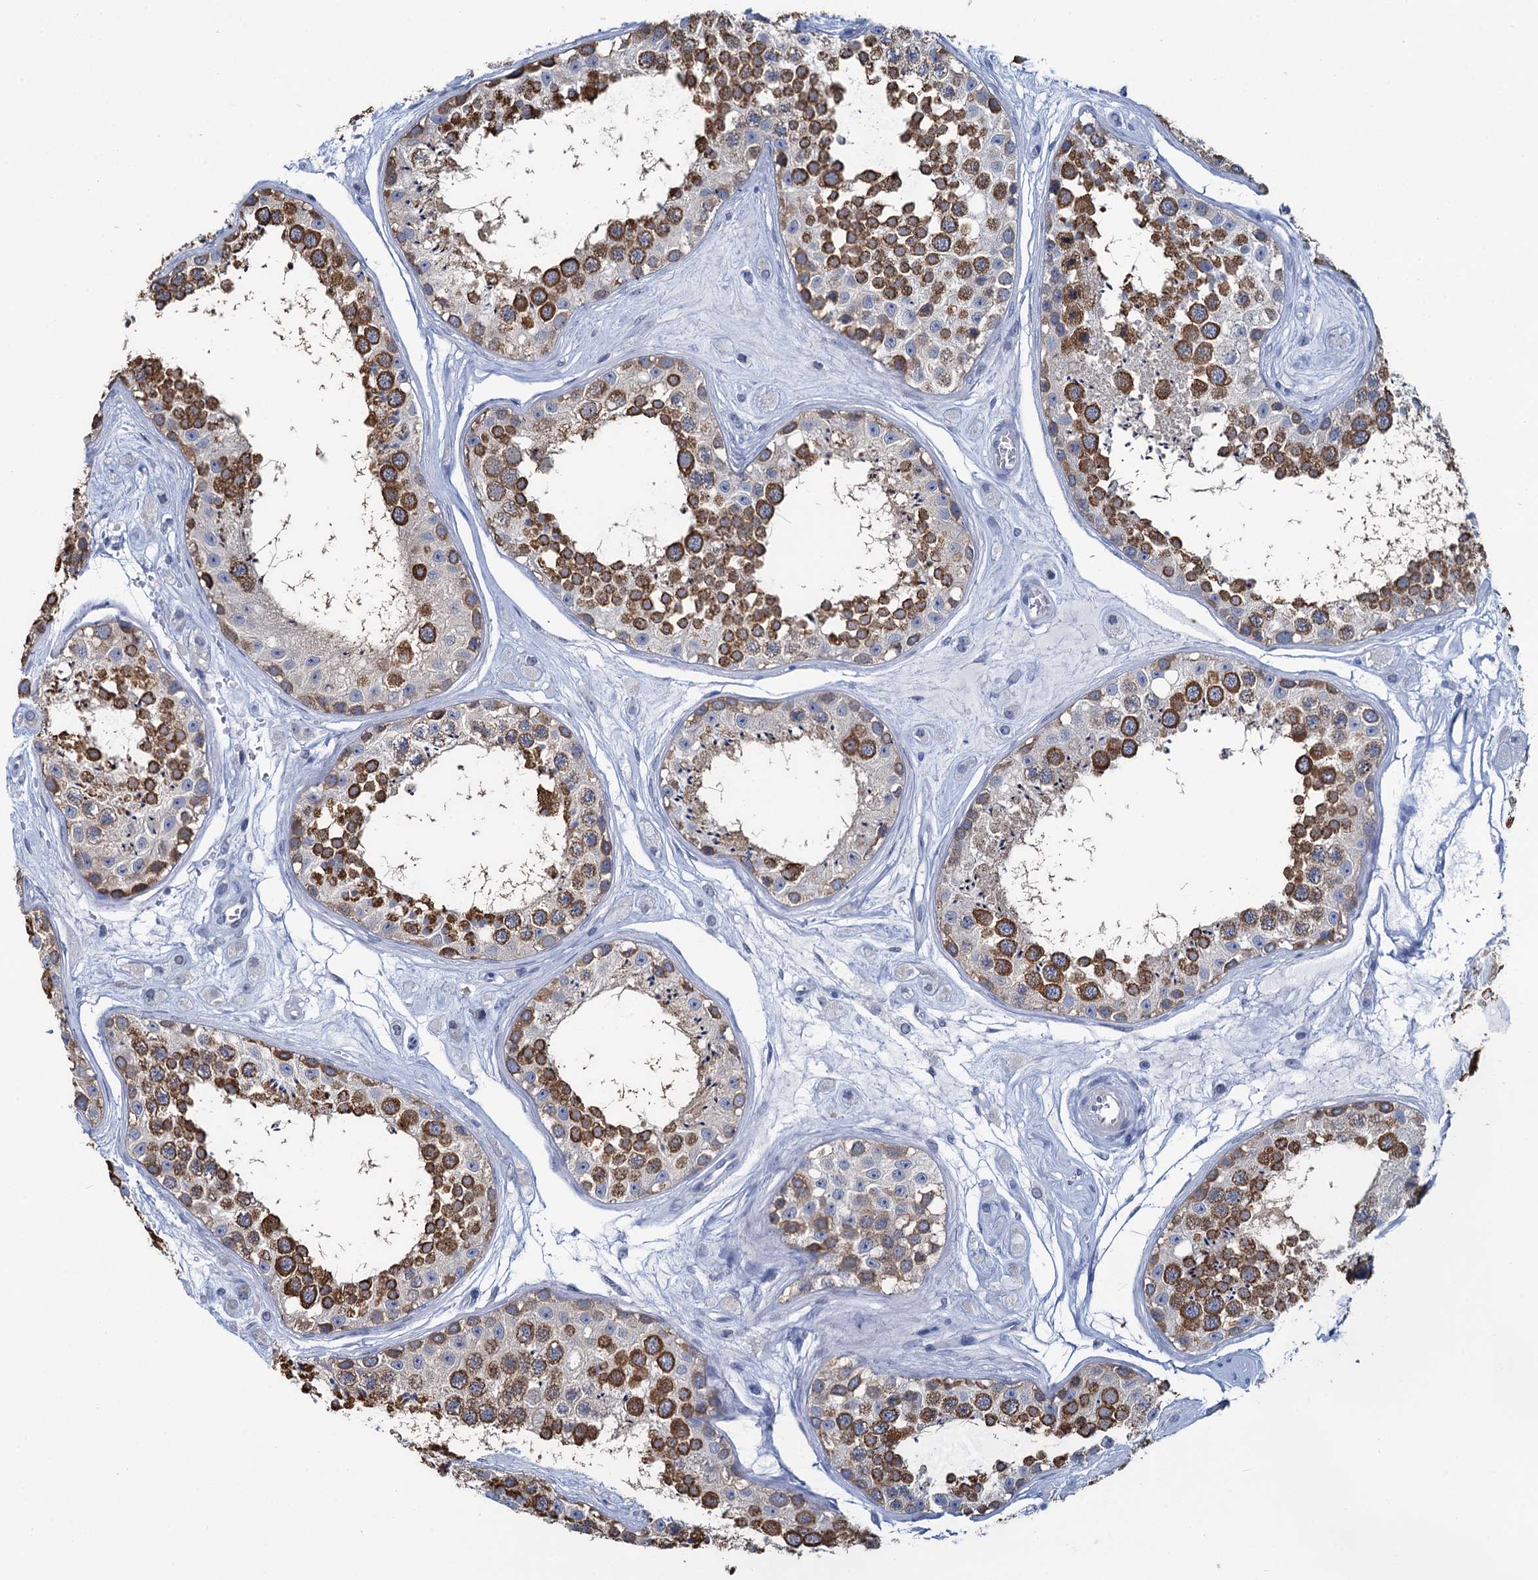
{"staining": {"intensity": "strong", "quantity": ">75%", "location": "cytoplasmic/membranous"}, "tissue": "testis", "cell_type": "Cells in seminiferous ducts", "image_type": "normal", "snomed": [{"axis": "morphology", "description": "Normal tissue, NOS"}, {"axis": "topography", "description": "Testis"}], "caption": "Unremarkable testis was stained to show a protein in brown. There is high levels of strong cytoplasmic/membranous expression in approximately >75% of cells in seminiferous ducts. Nuclei are stained in blue.", "gene": "MIOX", "patient": {"sex": "male", "age": 25}}